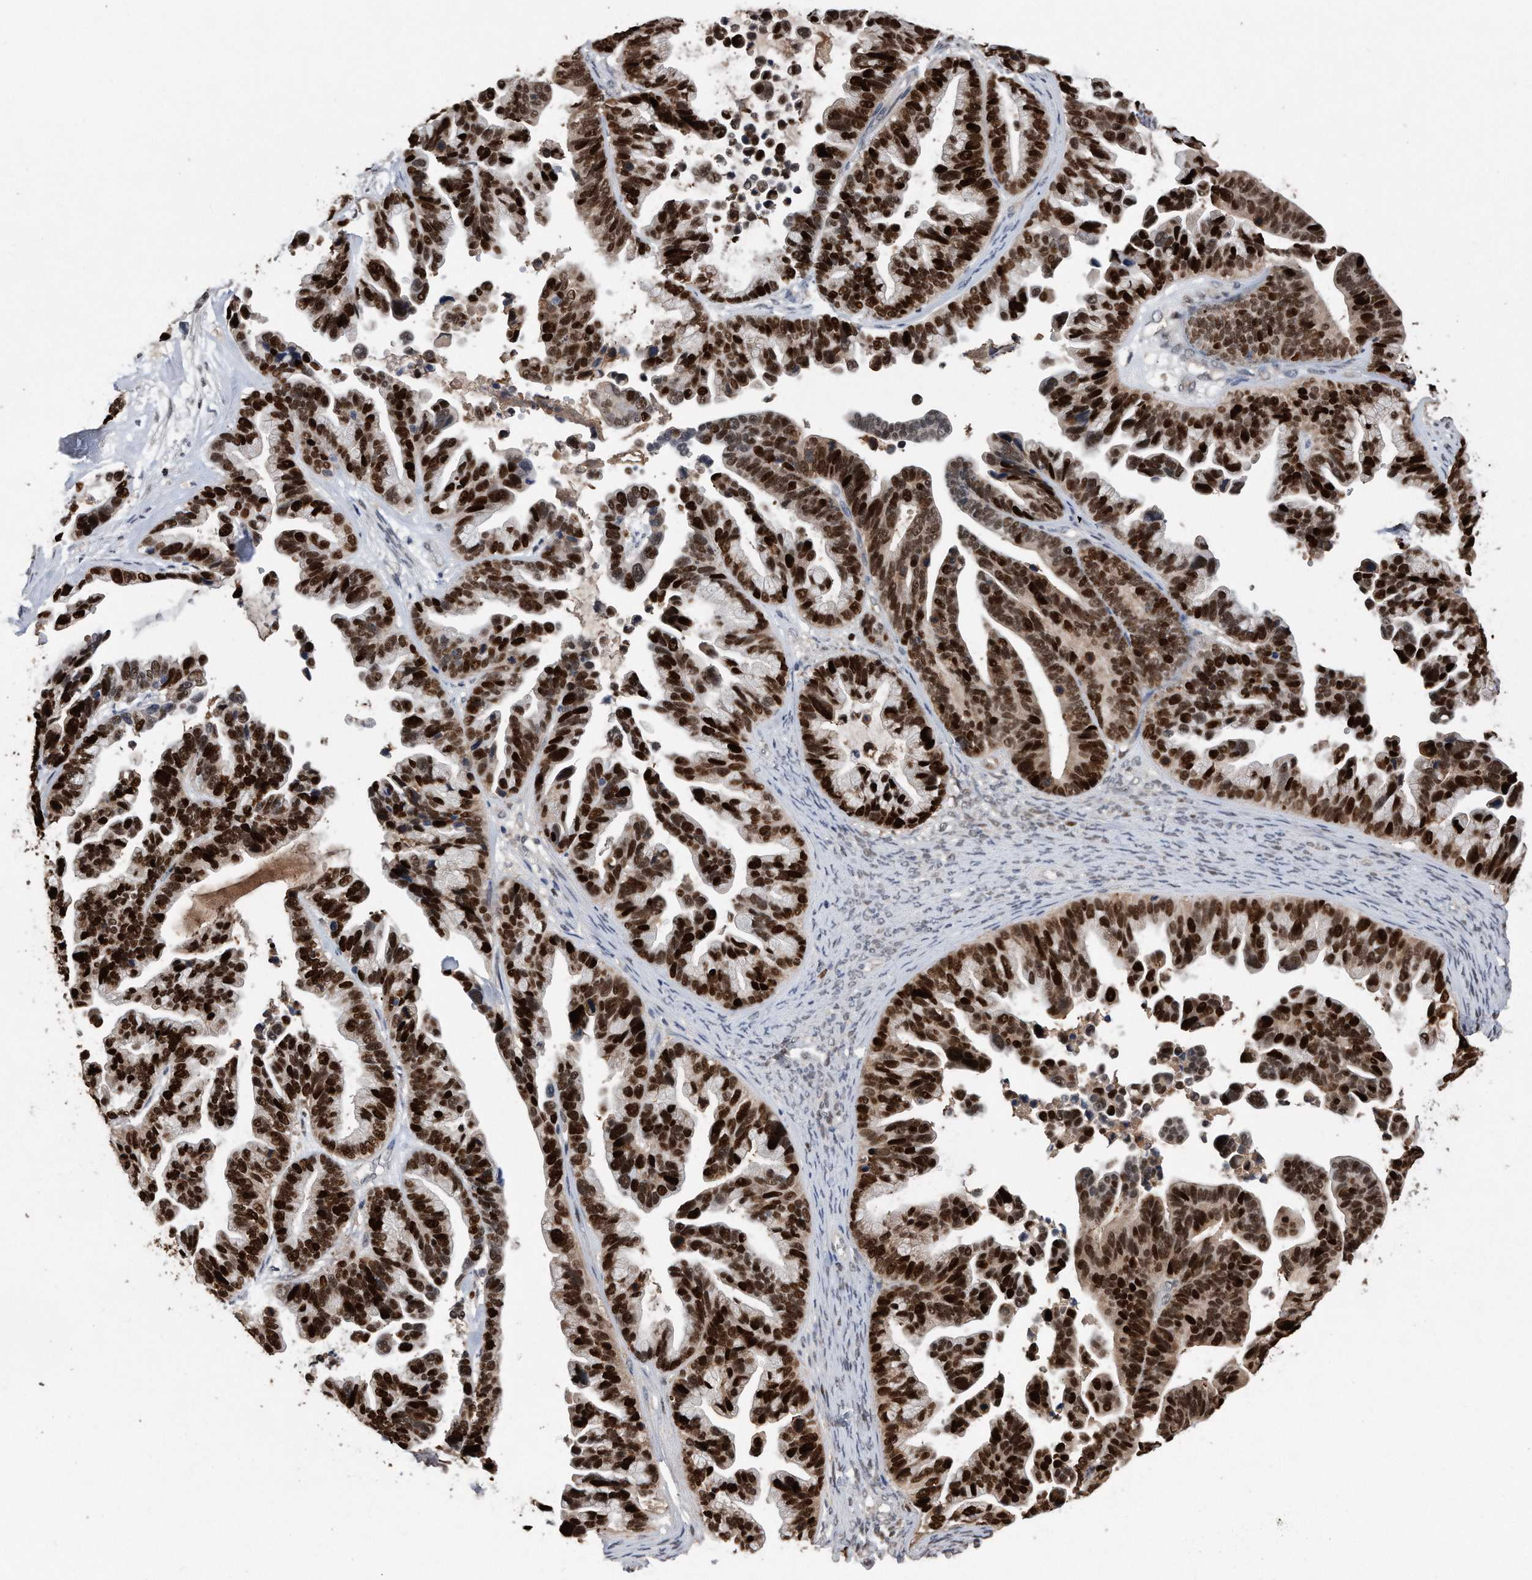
{"staining": {"intensity": "strong", "quantity": ">75%", "location": "nuclear"}, "tissue": "ovarian cancer", "cell_type": "Tumor cells", "image_type": "cancer", "snomed": [{"axis": "morphology", "description": "Cystadenocarcinoma, serous, NOS"}, {"axis": "topography", "description": "Ovary"}], "caption": "Serous cystadenocarcinoma (ovarian) stained with a brown dye demonstrates strong nuclear positive positivity in about >75% of tumor cells.", "gene": "PCNA", "patient": {"sex": "female", "age": 56}}